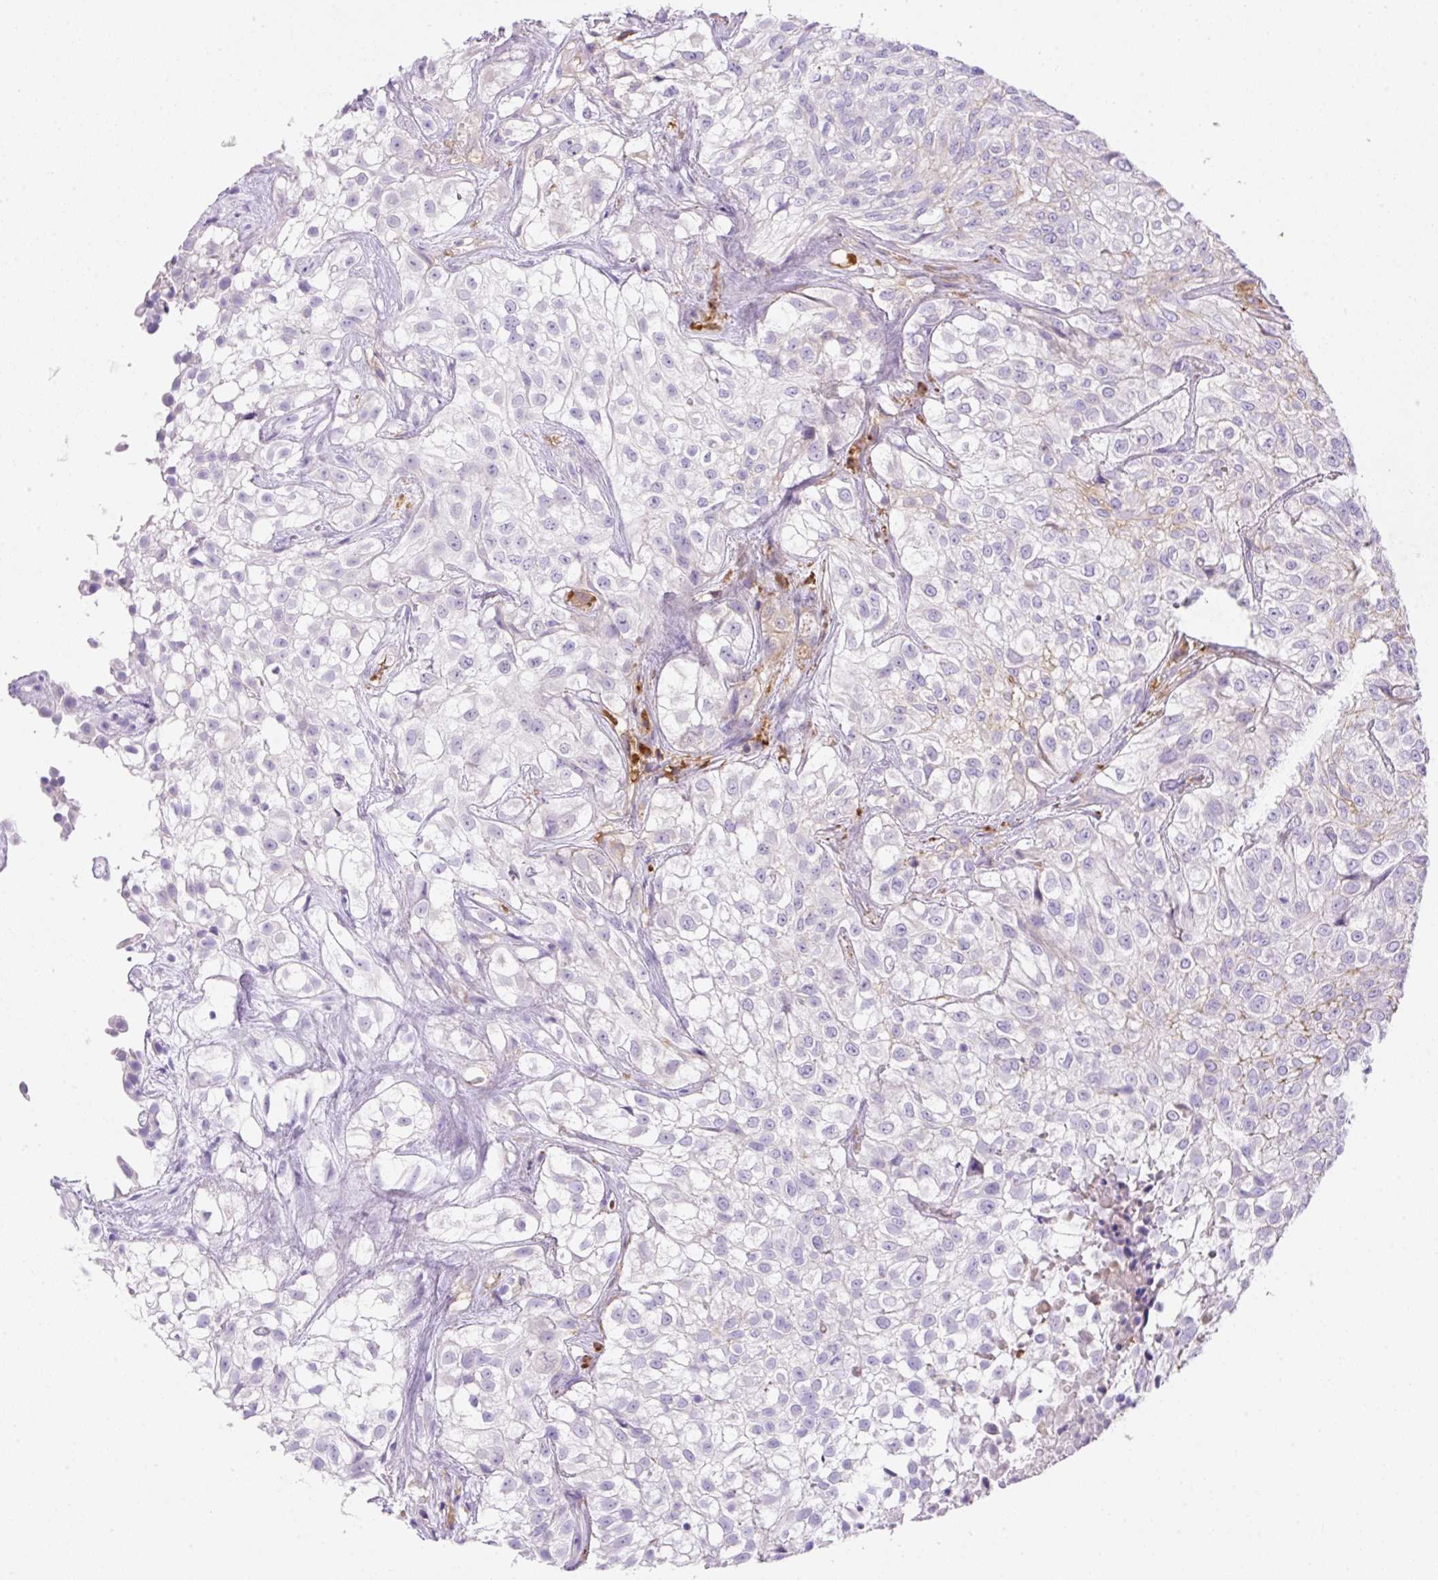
{"staining": {"intensity": "negative", "quantity": "none", "location": "none"}, "tissue": "urothelial cancer", "cell_type": "Tumor cells", "image_type": "cancer", "snomed": [{"axis": "morphology", "description": "Urothelial carcinoma, High grade"}, {"axis": "topography", "description": "Urinary bladder"}], "caption": "Urothelial carcinoma (high-grade) was stained to show a protein in brown. There is no significant expression in tumor cells.", "gene": "TDRD15", "patient": {"sex": "male", "age": 56}}